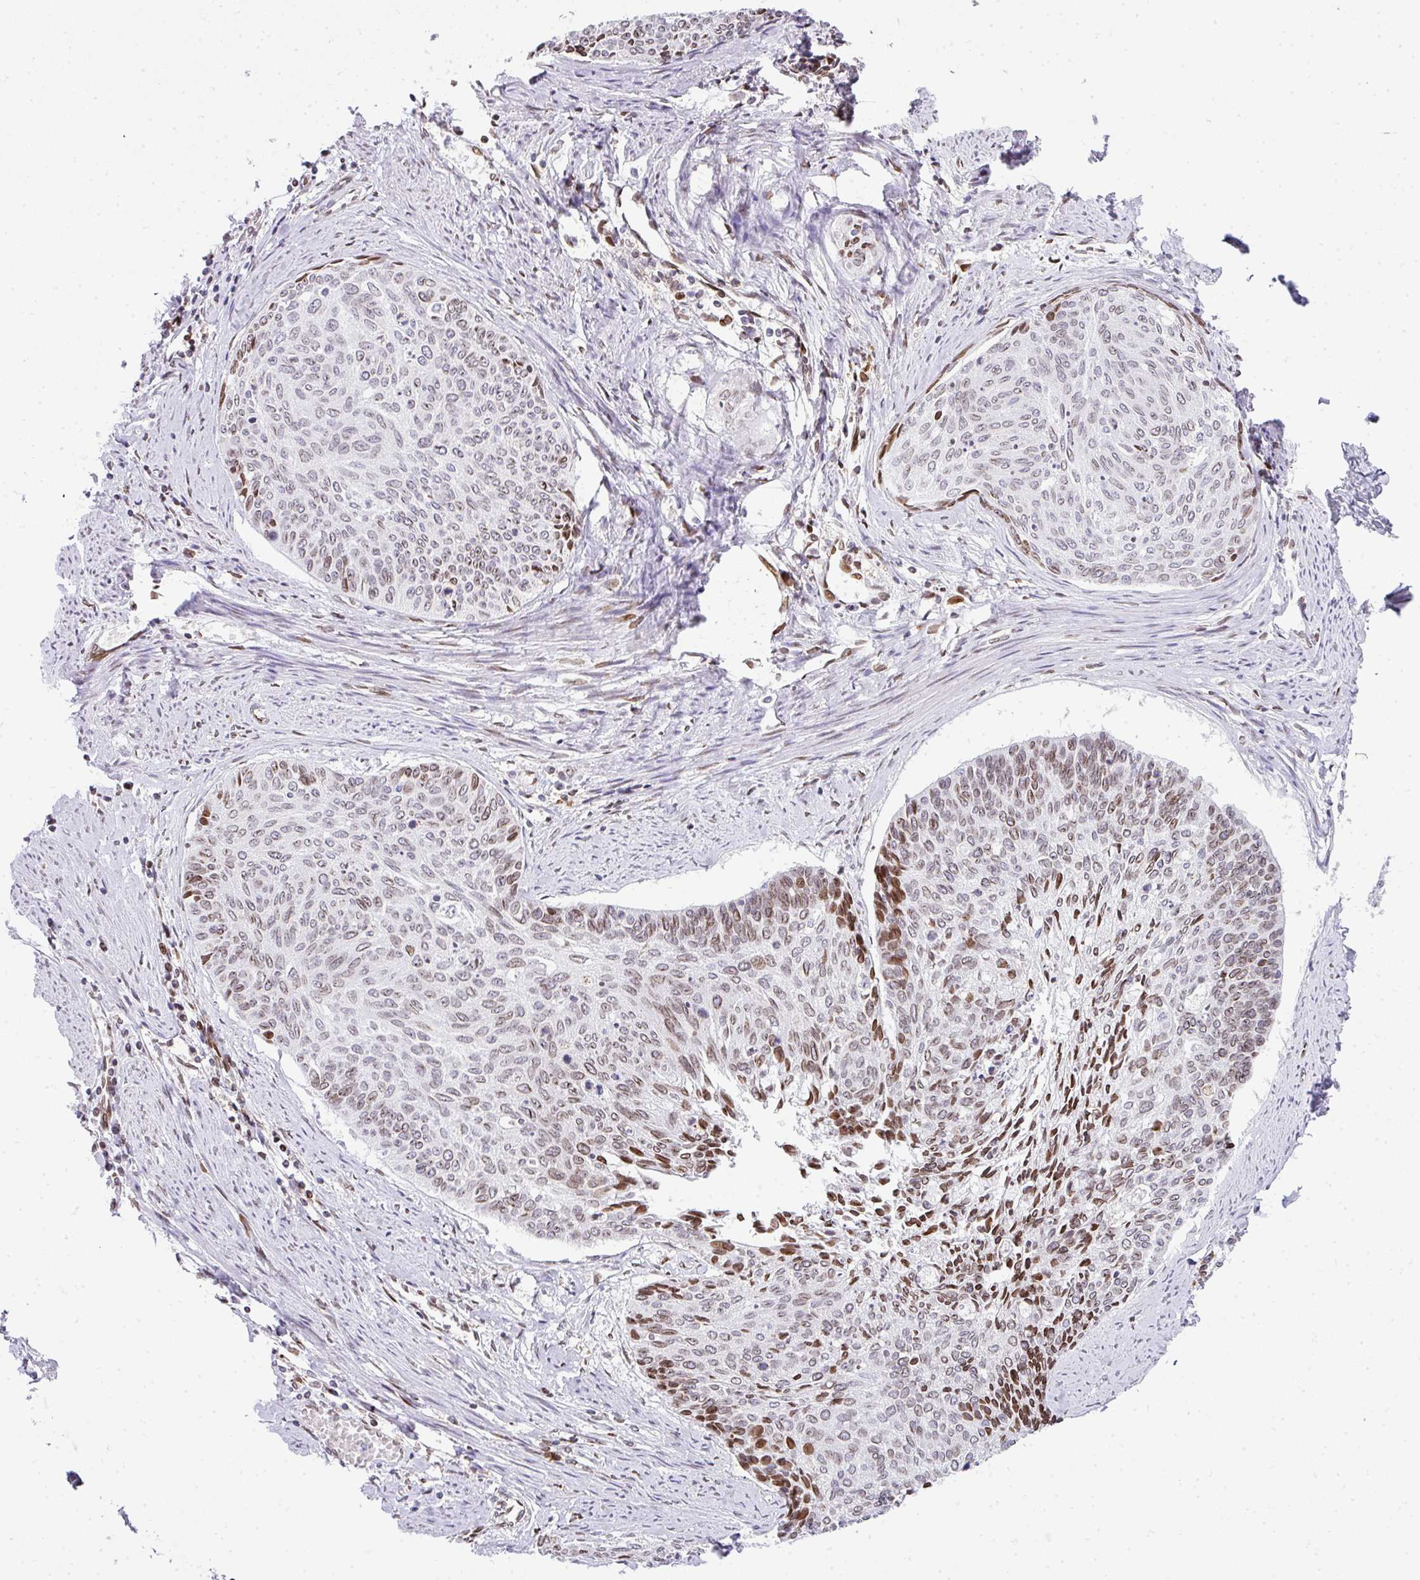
{"staining": {"intensity": "moderate", "quantity": "25%-75%", "location": "cytoplasmic/membranous,nuclear"}, "tissue": "cervical cancer", "cell_type": "Tumor cells", "image_type": "cancer", "snomed": [{"axis": "morphology", "description": "Squamous cell carcinoma, NOS"}, {"axis": "topography", "description": "Cervix"}], "caption": "The histopathology image shows immunohistochemical staining of squamous cell carcinoma (cervical). There is moderate cytoplasmic/membranous and nuclear expression is identified in about 25%-75% of tumor cells.", "gene": "PLK1", "patient": {"sex": "female", "age": 55}}